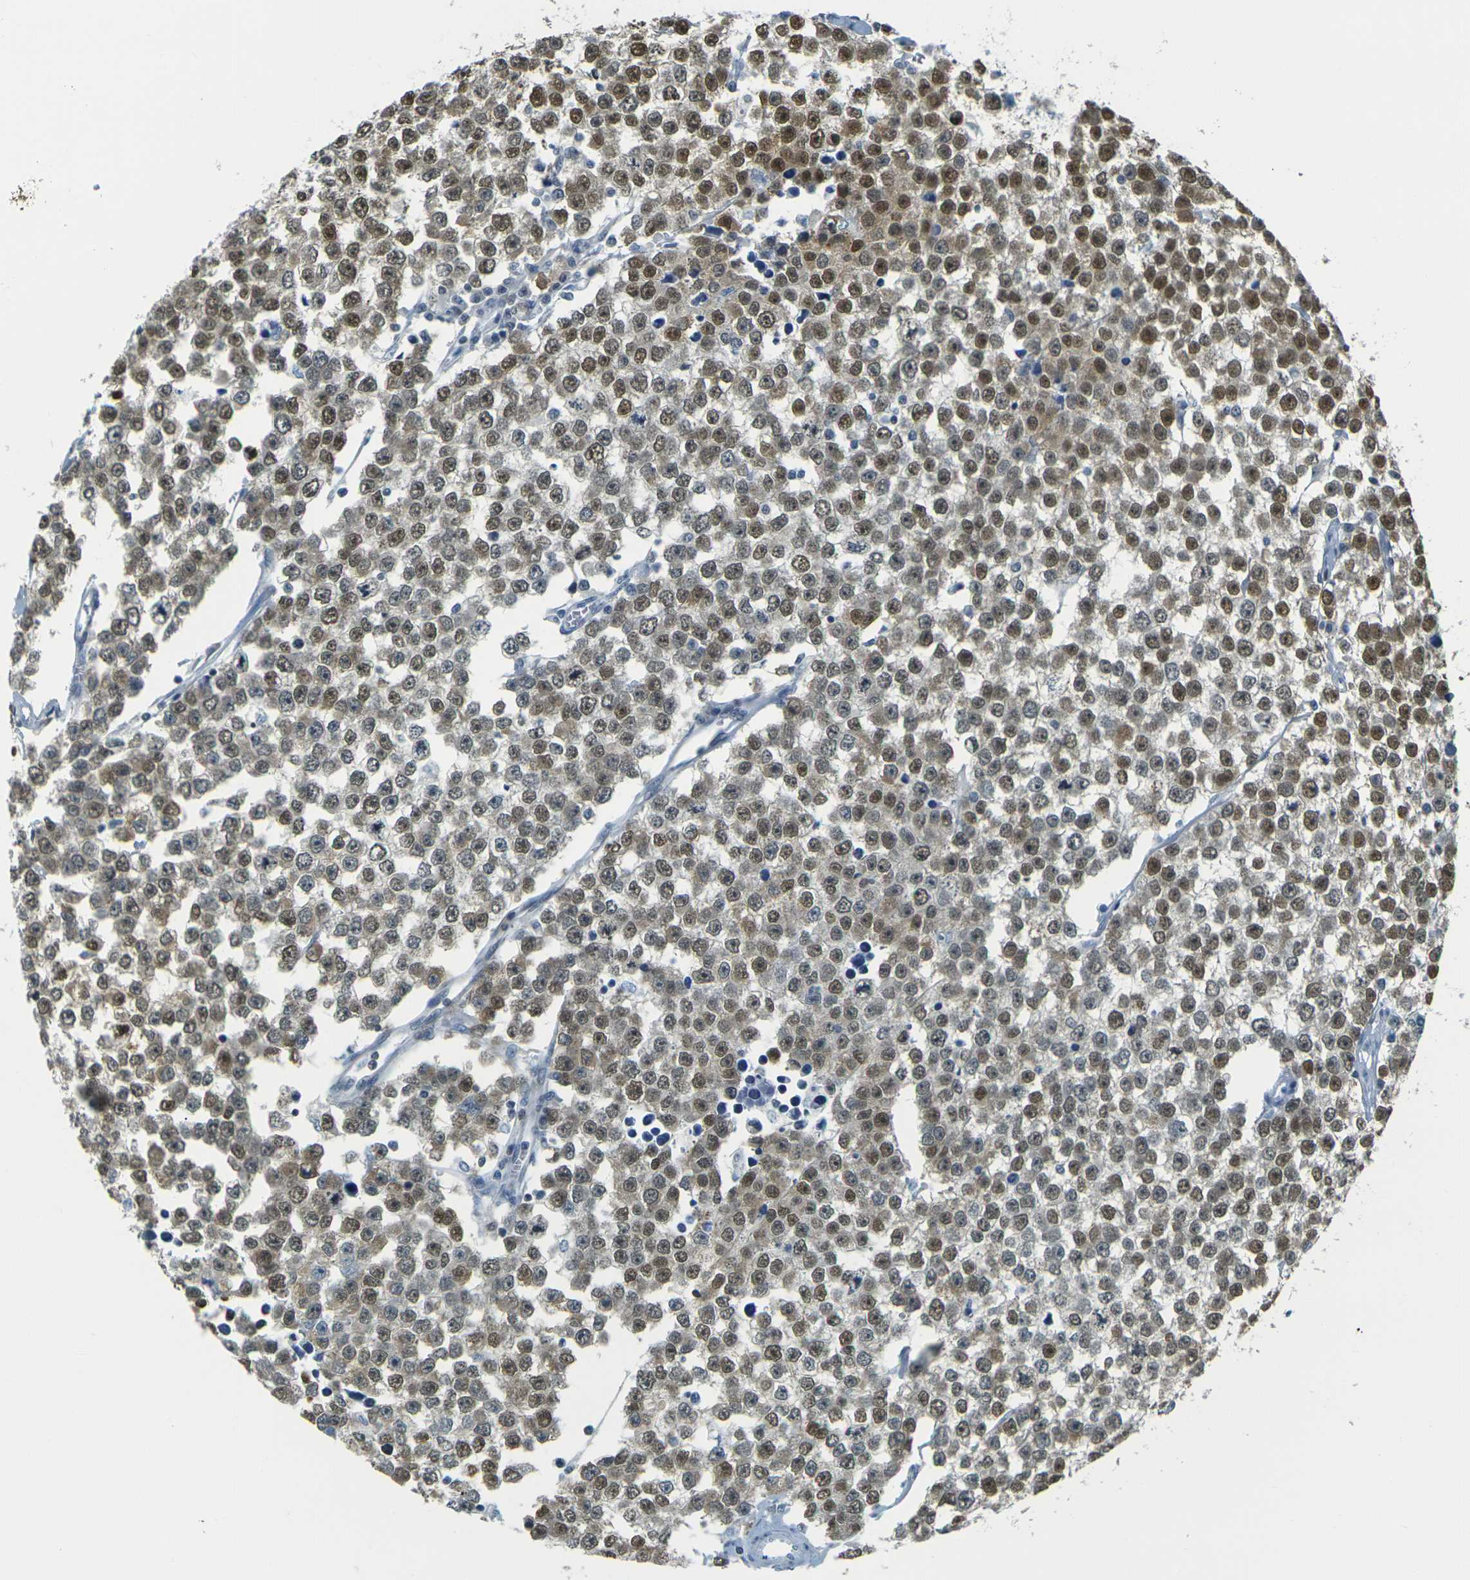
{"staining": {"intensity": "moderate", "quantity": ">75%", "location": "cytoplasmic/membranous,nuclear"}, "tissue": "testis cancer", "cell_type": "Tumor cells", "image_type": "cancer", "snomed": [{"axis": "morphology", "description": "Seminoma, NOS"}, {"axis": "morphology", "description": "Carcinoma, Embryonal, NOS"}, {"axis": "topography", "description": "Testis"}], "caption": "The photomicrograph displays staining of testis cancer, revealing moderate cytoplasmic/membranous and nuclear protein positivity (brown color) within tumor cells.", "gene": "NHEJ1", "patient": {"sex": "male", "age": 52}}